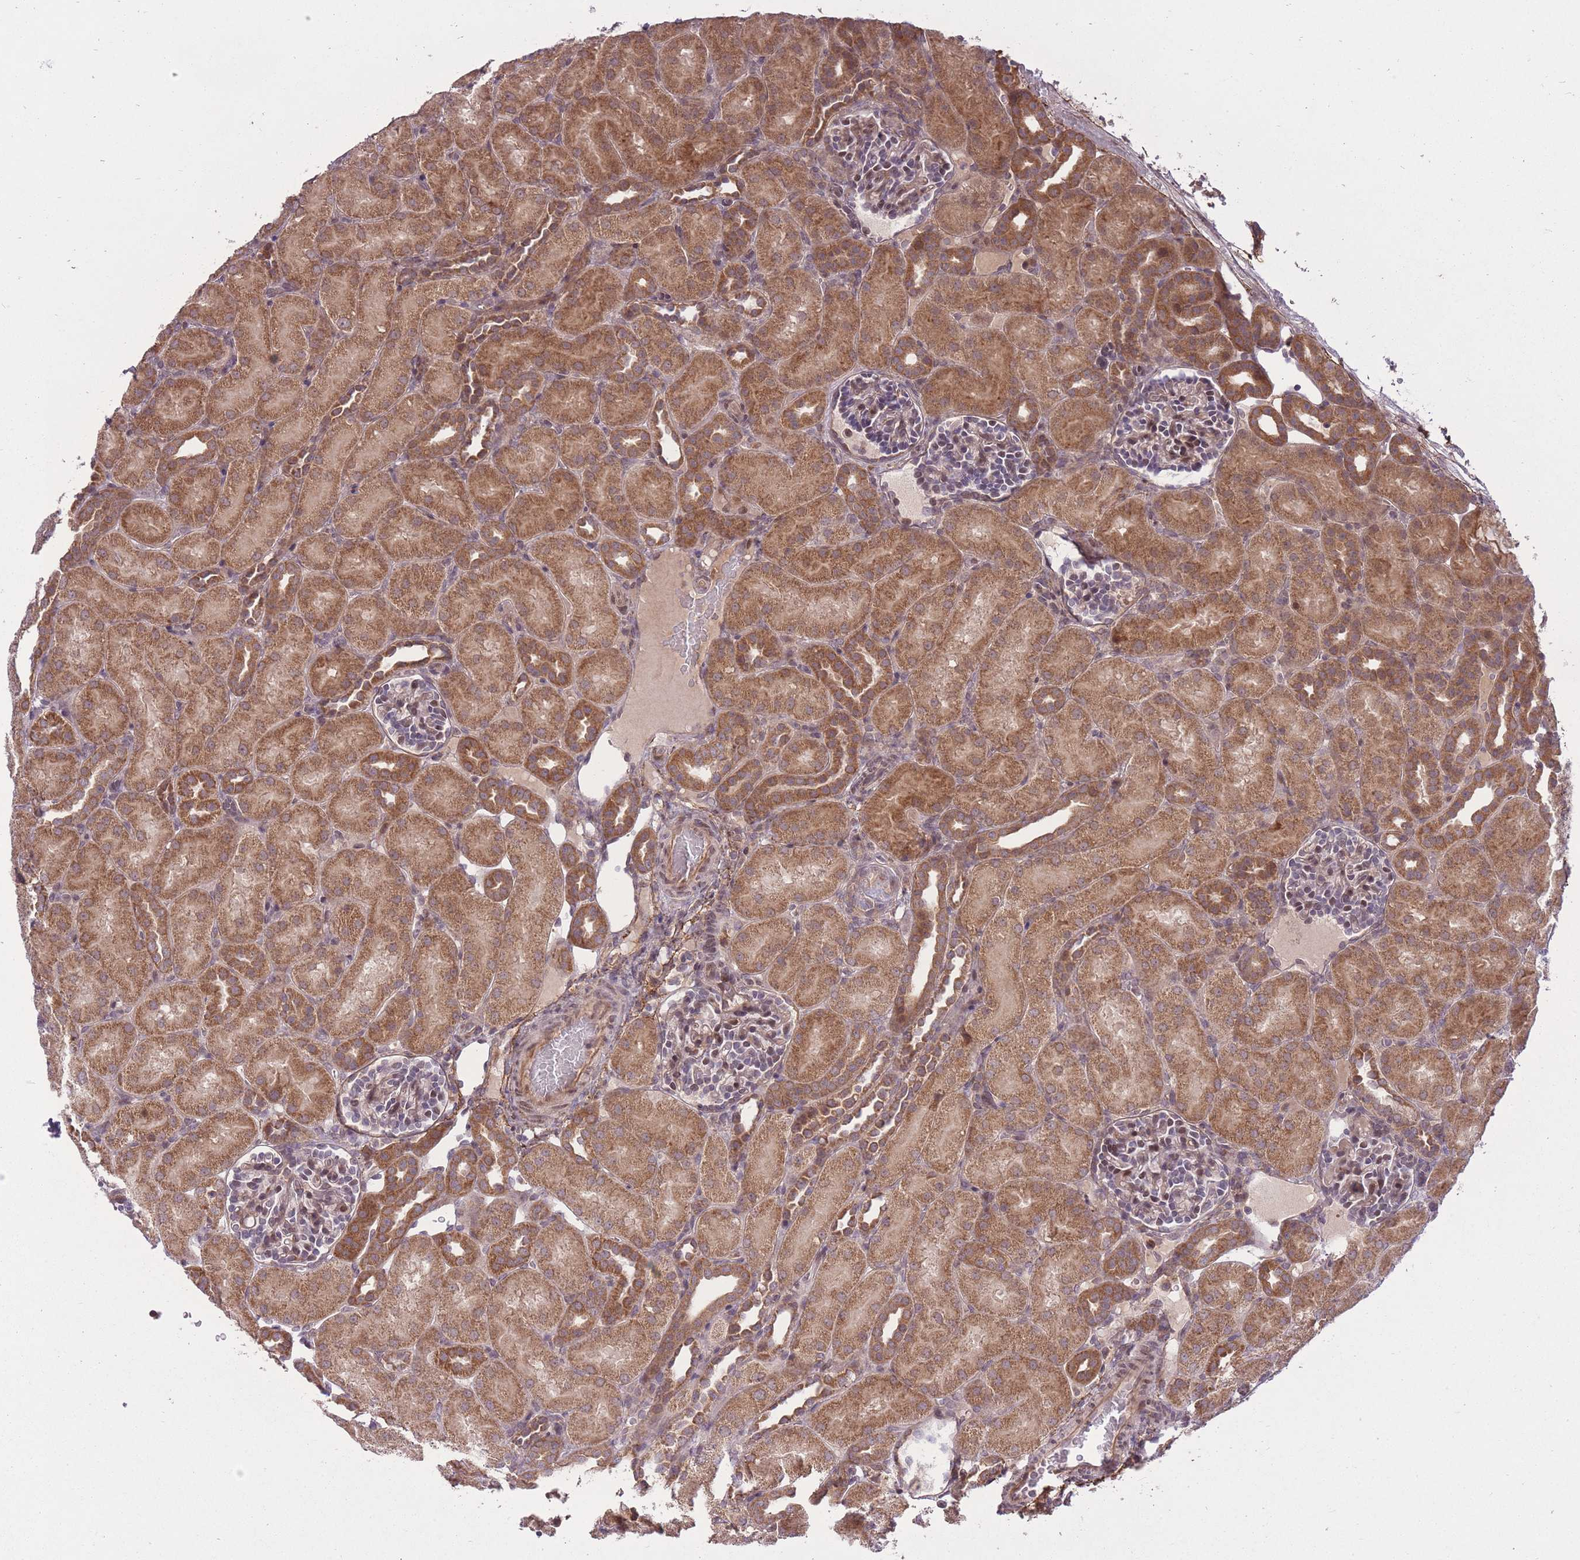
{"staining": {"intensity": "moderate", "quantity": "25%-75%", "location": "cytoplasmic/membranous,nuclear"}, "tissue": "kidney", "cell_type": "Cells in glomeruli", "image_type": "normal", "snomed": [{"axis": "morphology", "description": "Normal tissue, NOS"}, {"axis": "topography", "description": "Kidney"}], "caption": "High-power microscopy captured an immunohistochemistry (IHC) histopathology image of benign kidney, revealing moderate cytoplasmic/membranous,nuclear expression in approximately 25%-75% of cells in glomeruli. The protein of interest is shown in brown color, while the nuclei are stained blue.", "gene": "ZNF391", "patient": {"sex": "male", "age": 1}}